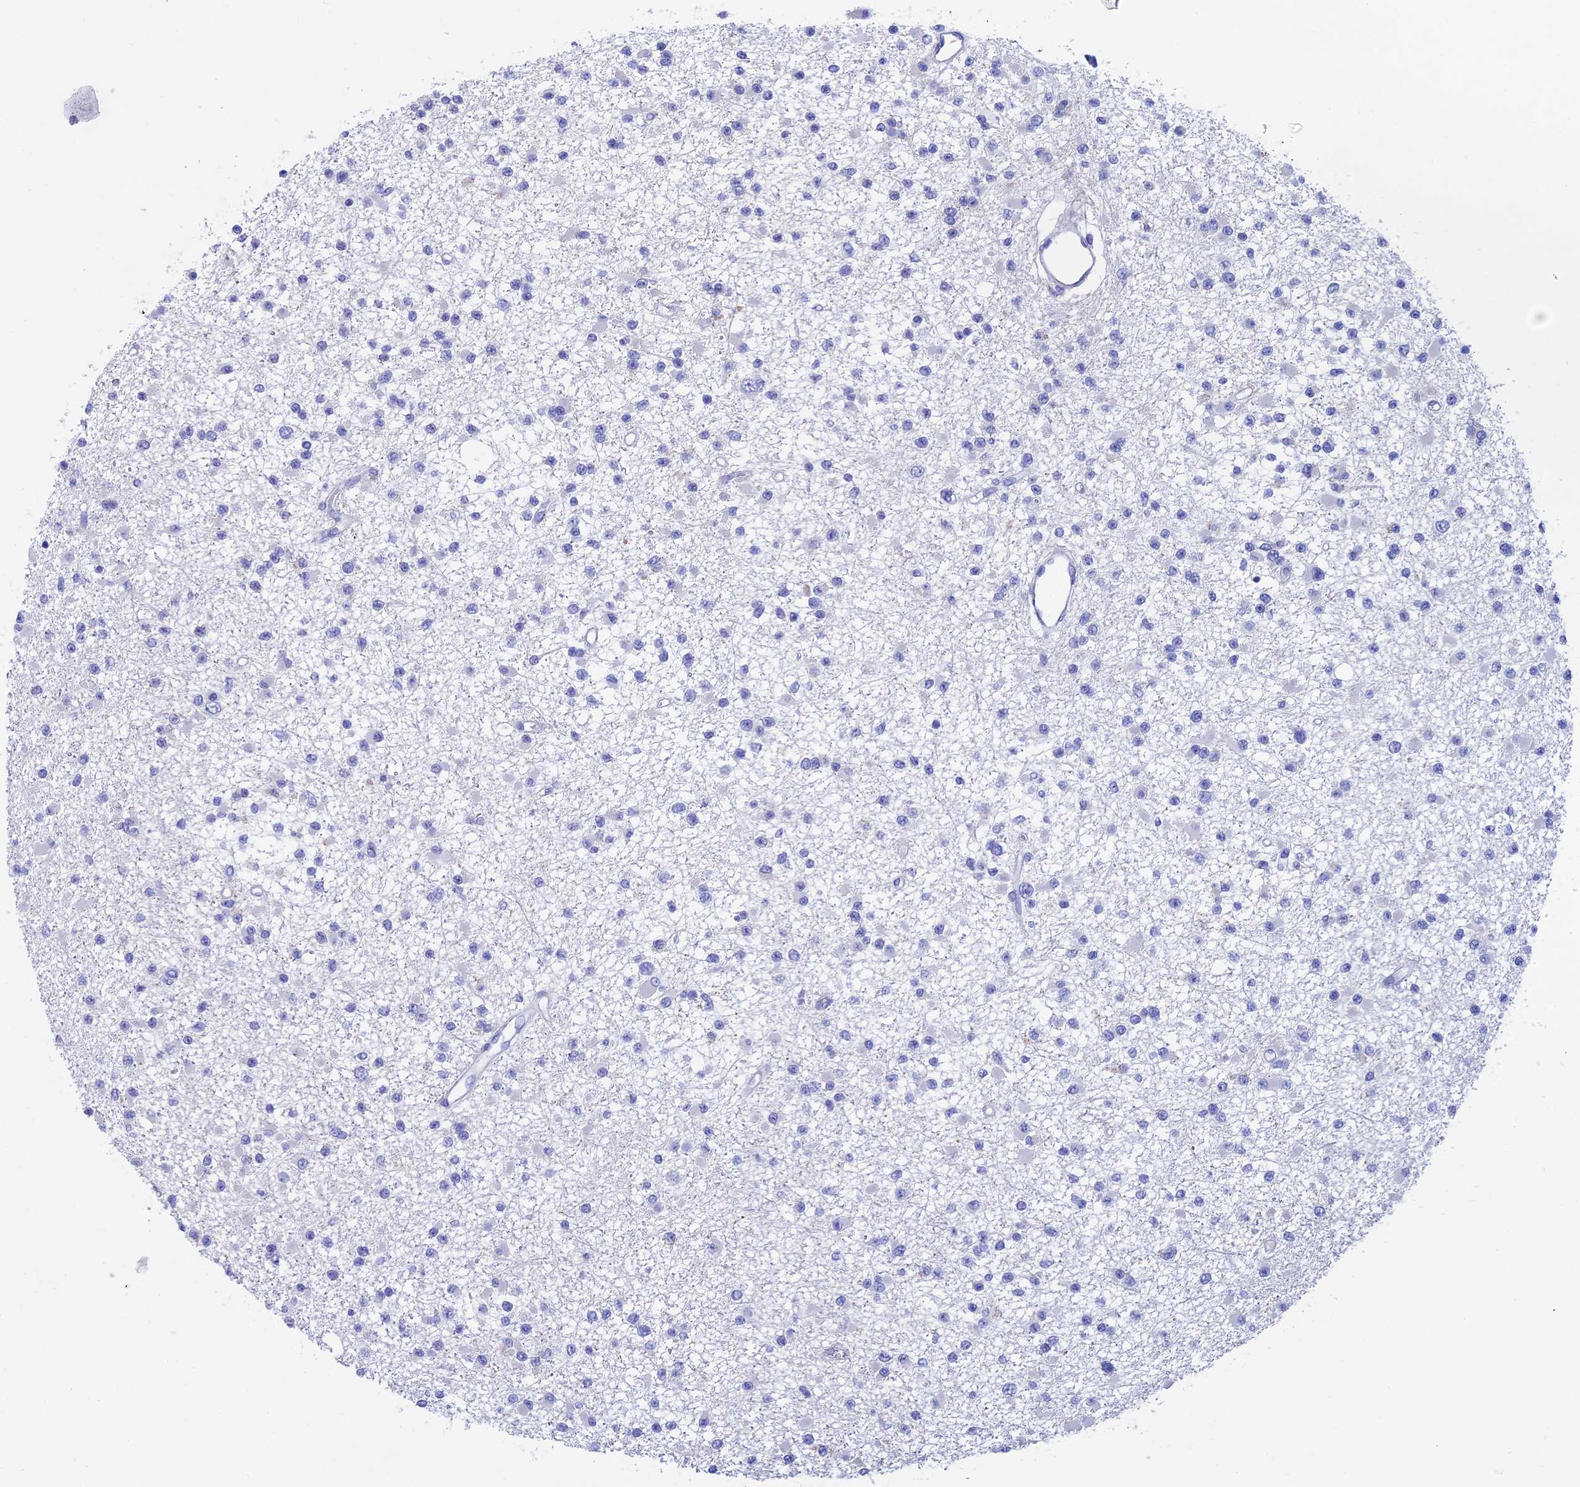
{"staining": {"intensity": "negative", "quantity": "none", "location": "none"}, "tissue": "glioma", "cell_type": "Tumor cells", "image_type": "cancer", "snomed": [{"axis": "morphology", "description": "Glioma, malignant, Low grade"}, {"axis": "topography", "description": "Brain"}], "caption": "This is an IHC histopathology image of human glioma. There is no staining in tumor cells.", "gene": "ADH7", "patient": {"sex": "female", "age": 22}}